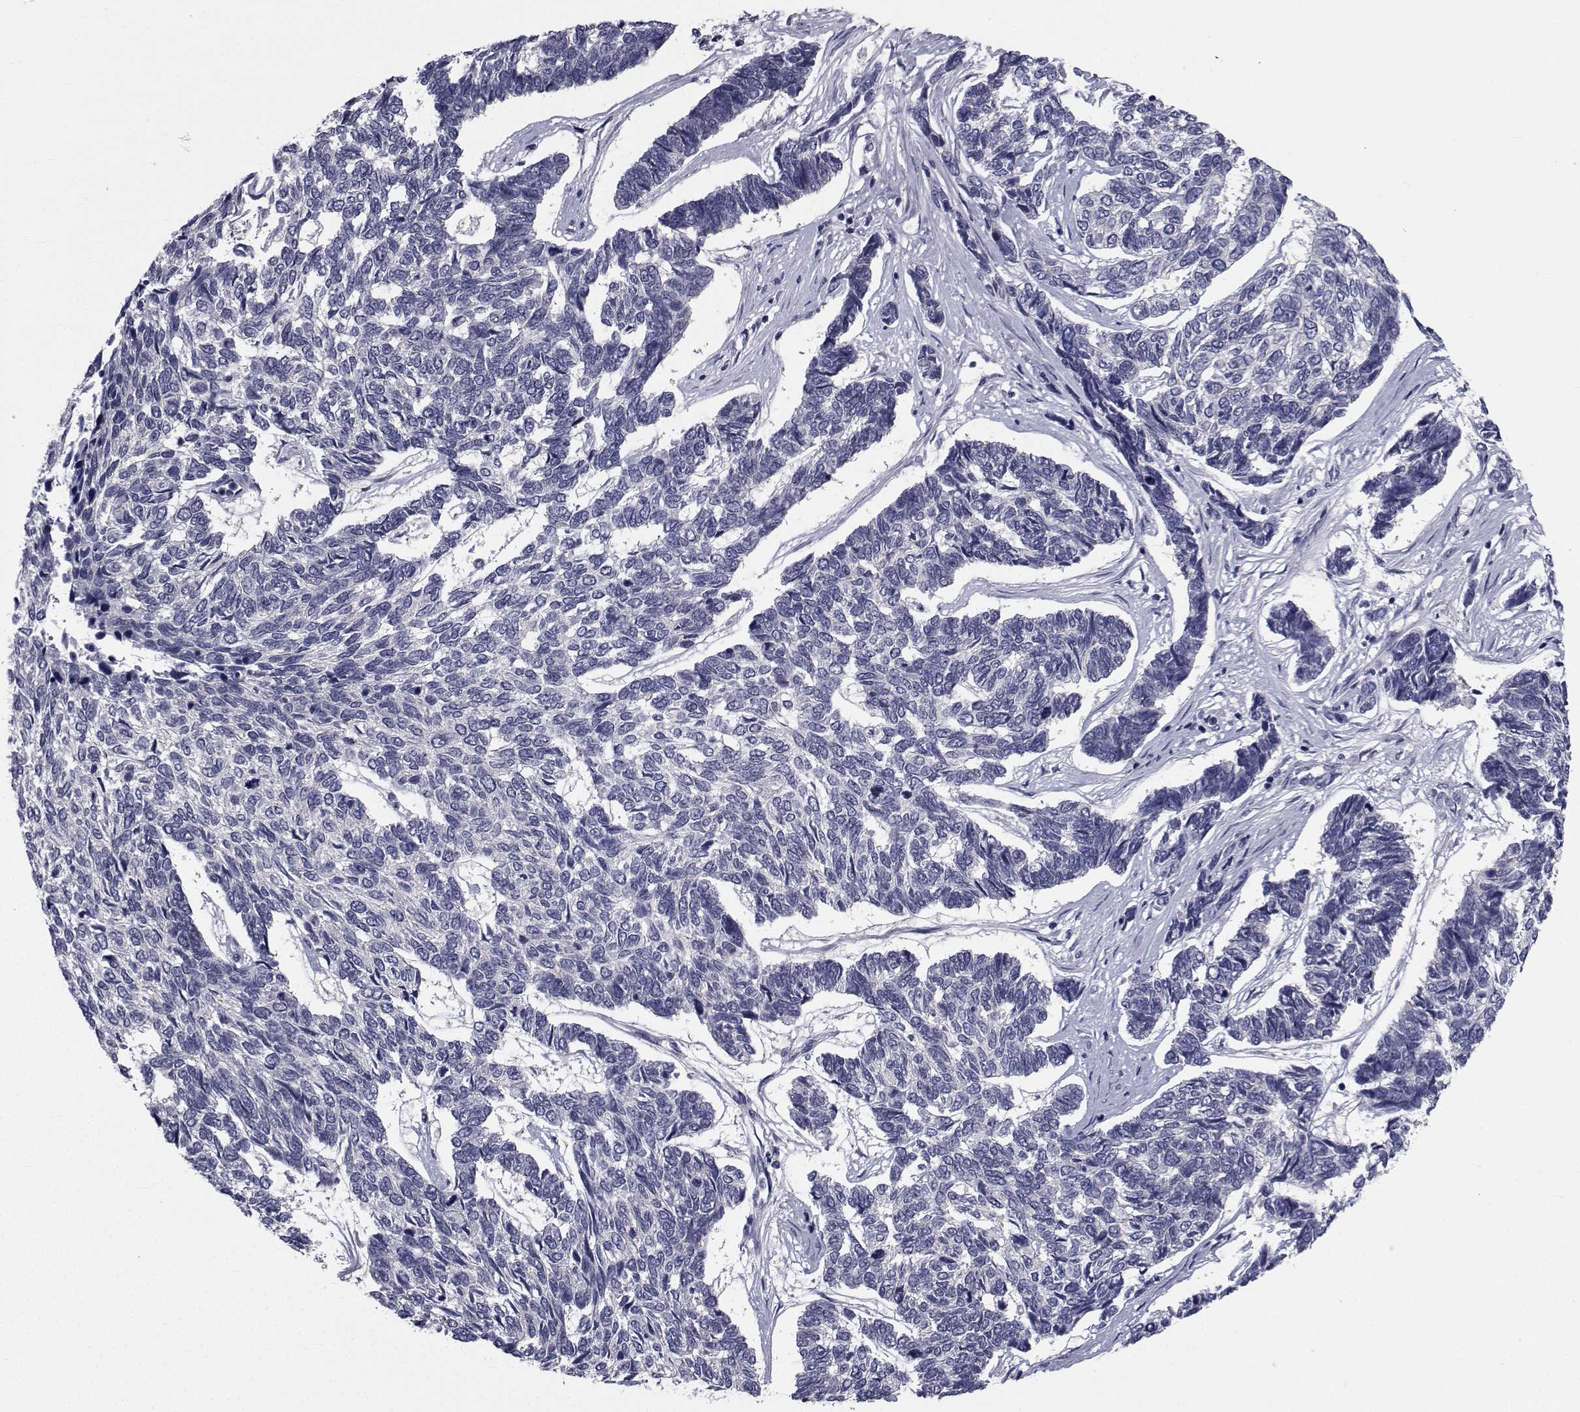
{"staining": {"intensity": "negative", "quantity": "none", "location": "none"}, "tissue": "skin cancer", "cell_type": "Tumor cells", "image_type": "cancer", "snomed": [{"axis": "morphology", "description": "Basal cell carcinoma"}, {"axis": "topography", "description": "Skin"}], "caption": "DAB (3,3'-diaminobenzidine) immunohistochemical staining of human skin cancer exhibits no significant positivity in tumor cells.", "gene": "CHRNA1", "patient": {"sex": "female", "age": 65}}